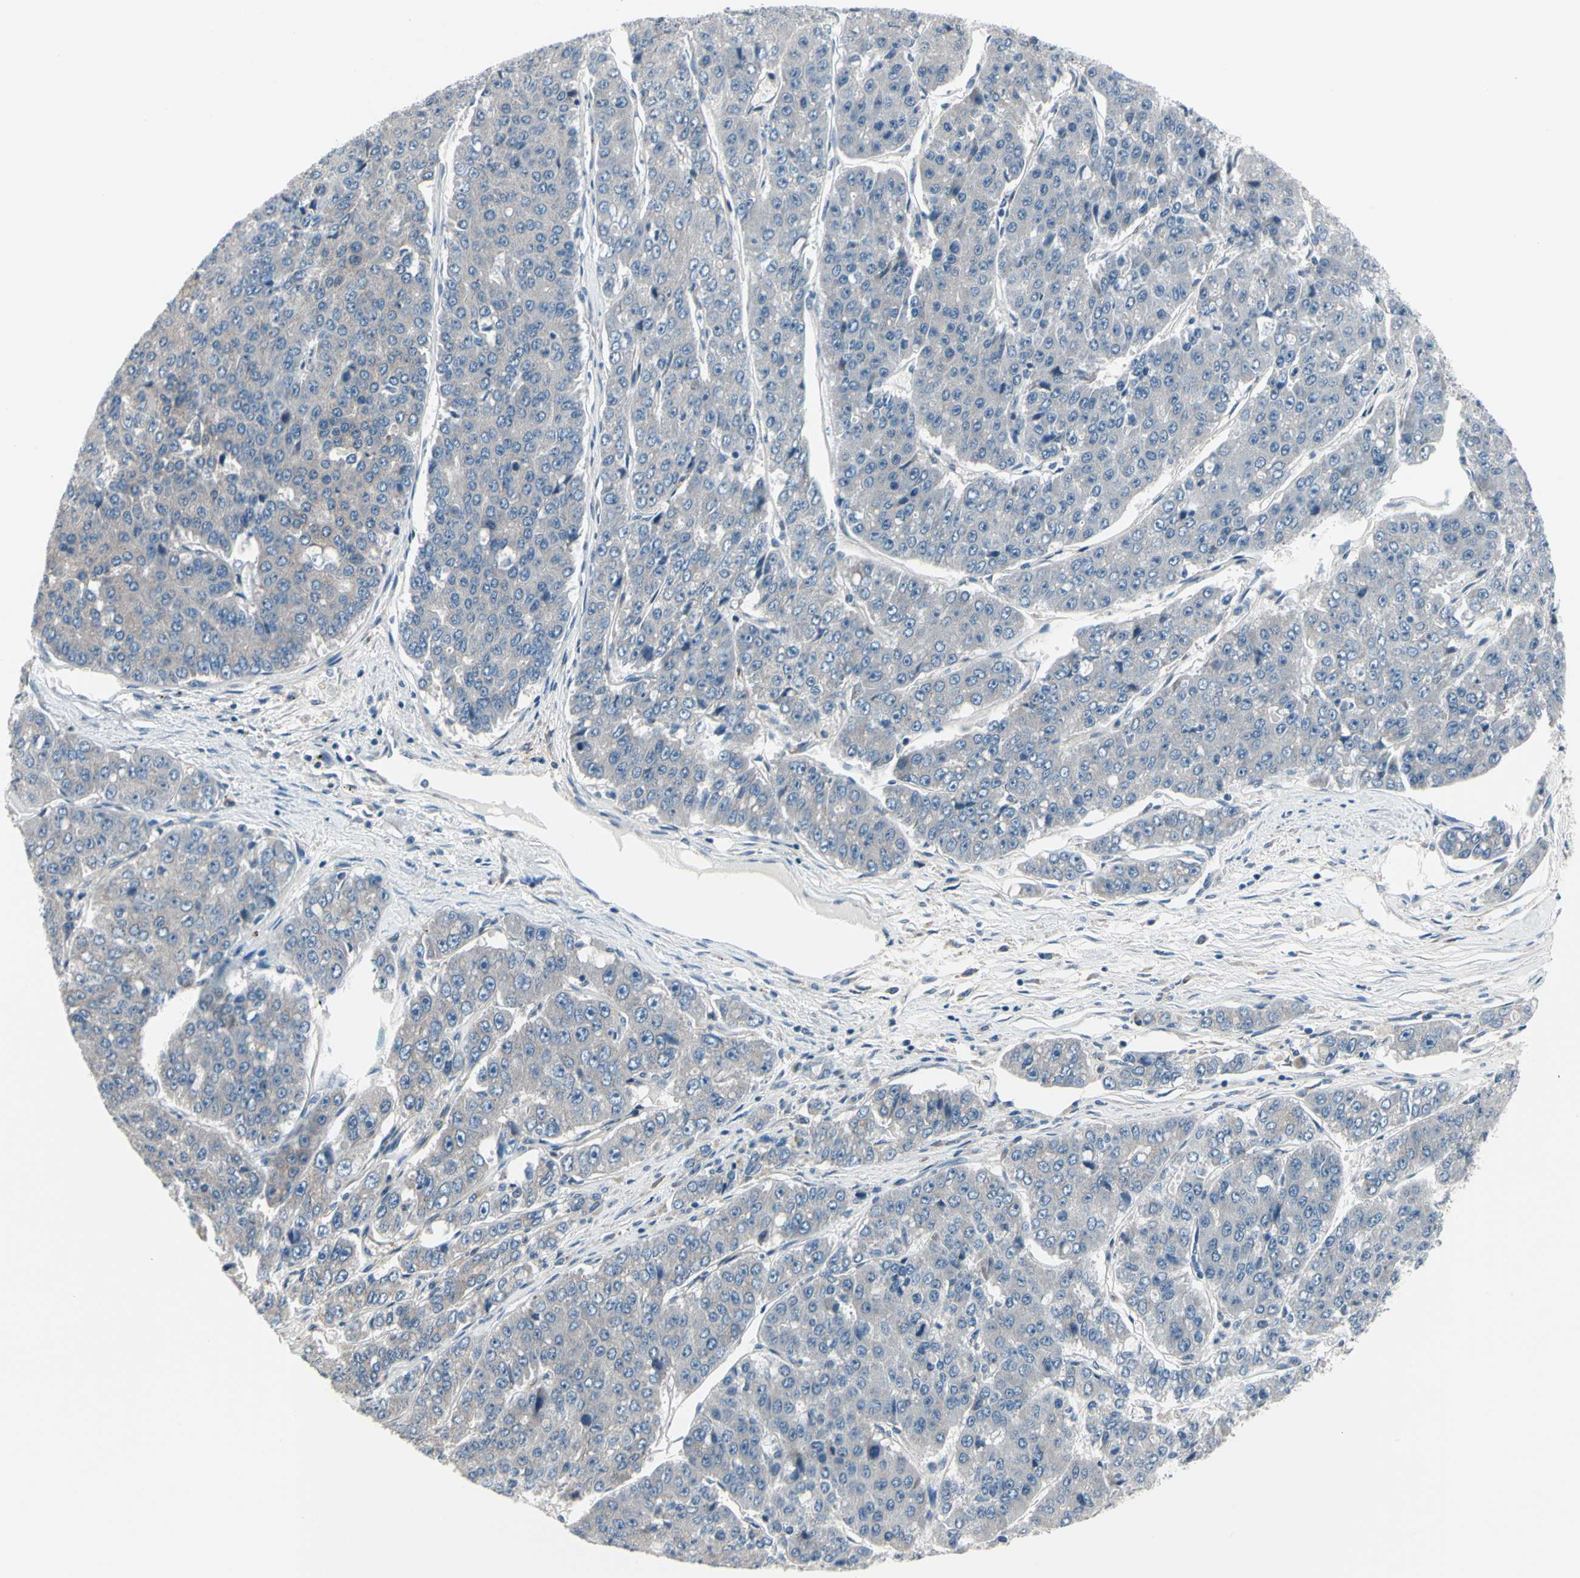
{"staining": {"intensity": "negative", "quantity": "none", "location": "none"}, "tissue": "pancreatic cancer", "cell_type": "Tumor cells", "image_type": "cancer", "snomed": [{"axis": "morphology", "description": "Adenocarcinoma, NOS"}, {"axis": "topography", "description": "Pancreas"}], "caption": "Immunohistochemical staining of human pancreatic cancer (adenocarcinoma) demonstrates no significant staining in tumor cells. (Stains: DAB (3,3'-diaminobenzidine) immunohistochemistry (IHC) with hematoxylin counter stain, Microscopy: brightfield microscopy at high magnification).", "gene": "PRKAR2B", "patient": {"sex": "male", "age": 50}}